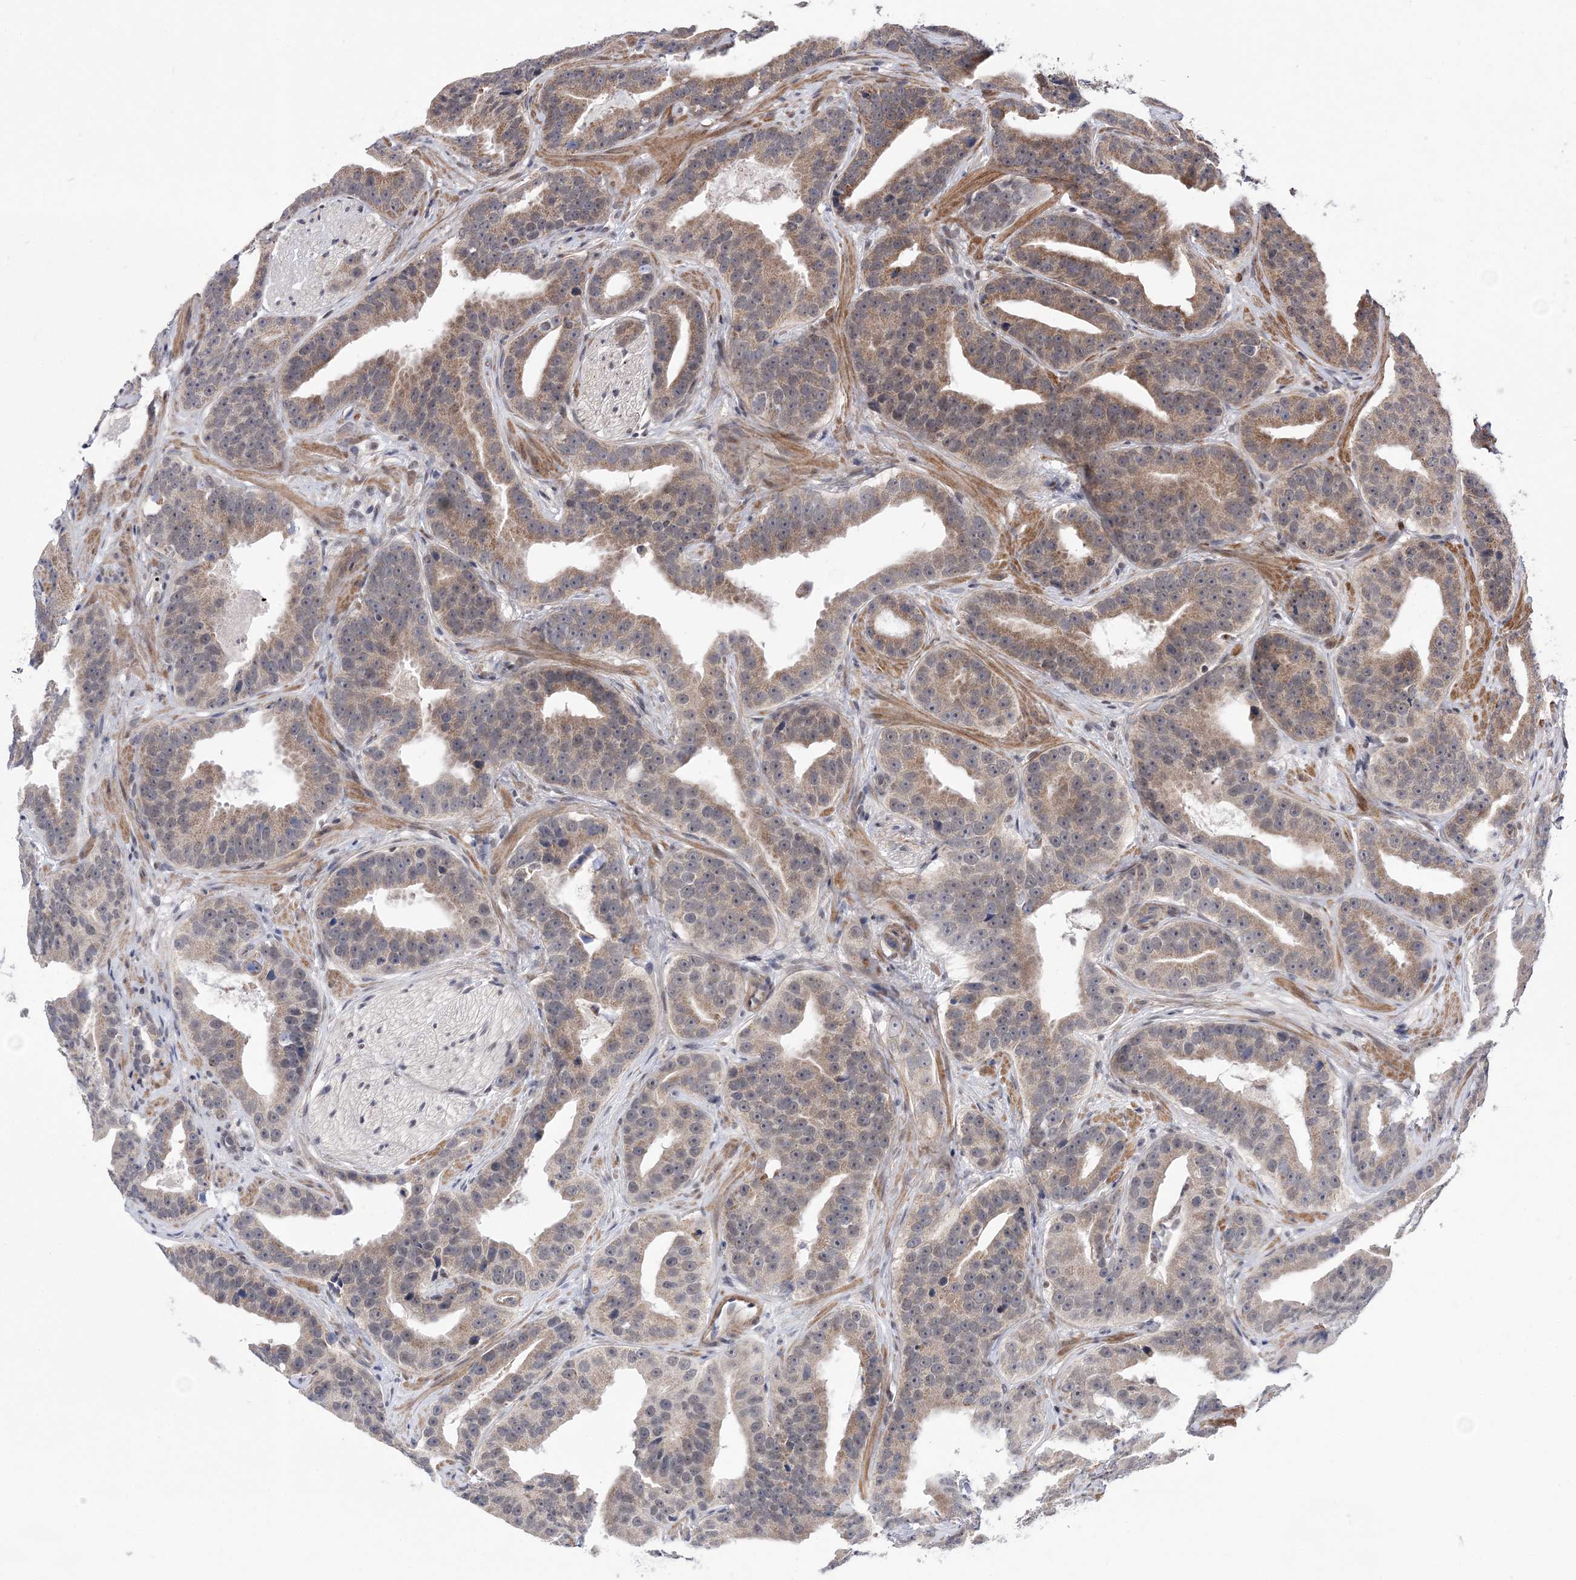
{"staining": {"intensity": "moderate", "quantity": "25%-75%", "location": "cytoplasmic/membranous"}, "tissue": "prostate cancer", "cell_type": "Tumor cells", "image_type": "cancer", "snomed": [{"axis": "morphology", "description": "Adenocarcinoma, Low grade"}, {"axis": "topography", "description": "Prostate"}], "caption": "Low-grade adenocarcinoma (prostate) stained for a protein (brown) shows moderate cytoplasmic/membranous positive positivity in about 25%-75% of tumor cells.", "gene": "BOD1L1", "patient": {"sex": "male", "age": 59}}